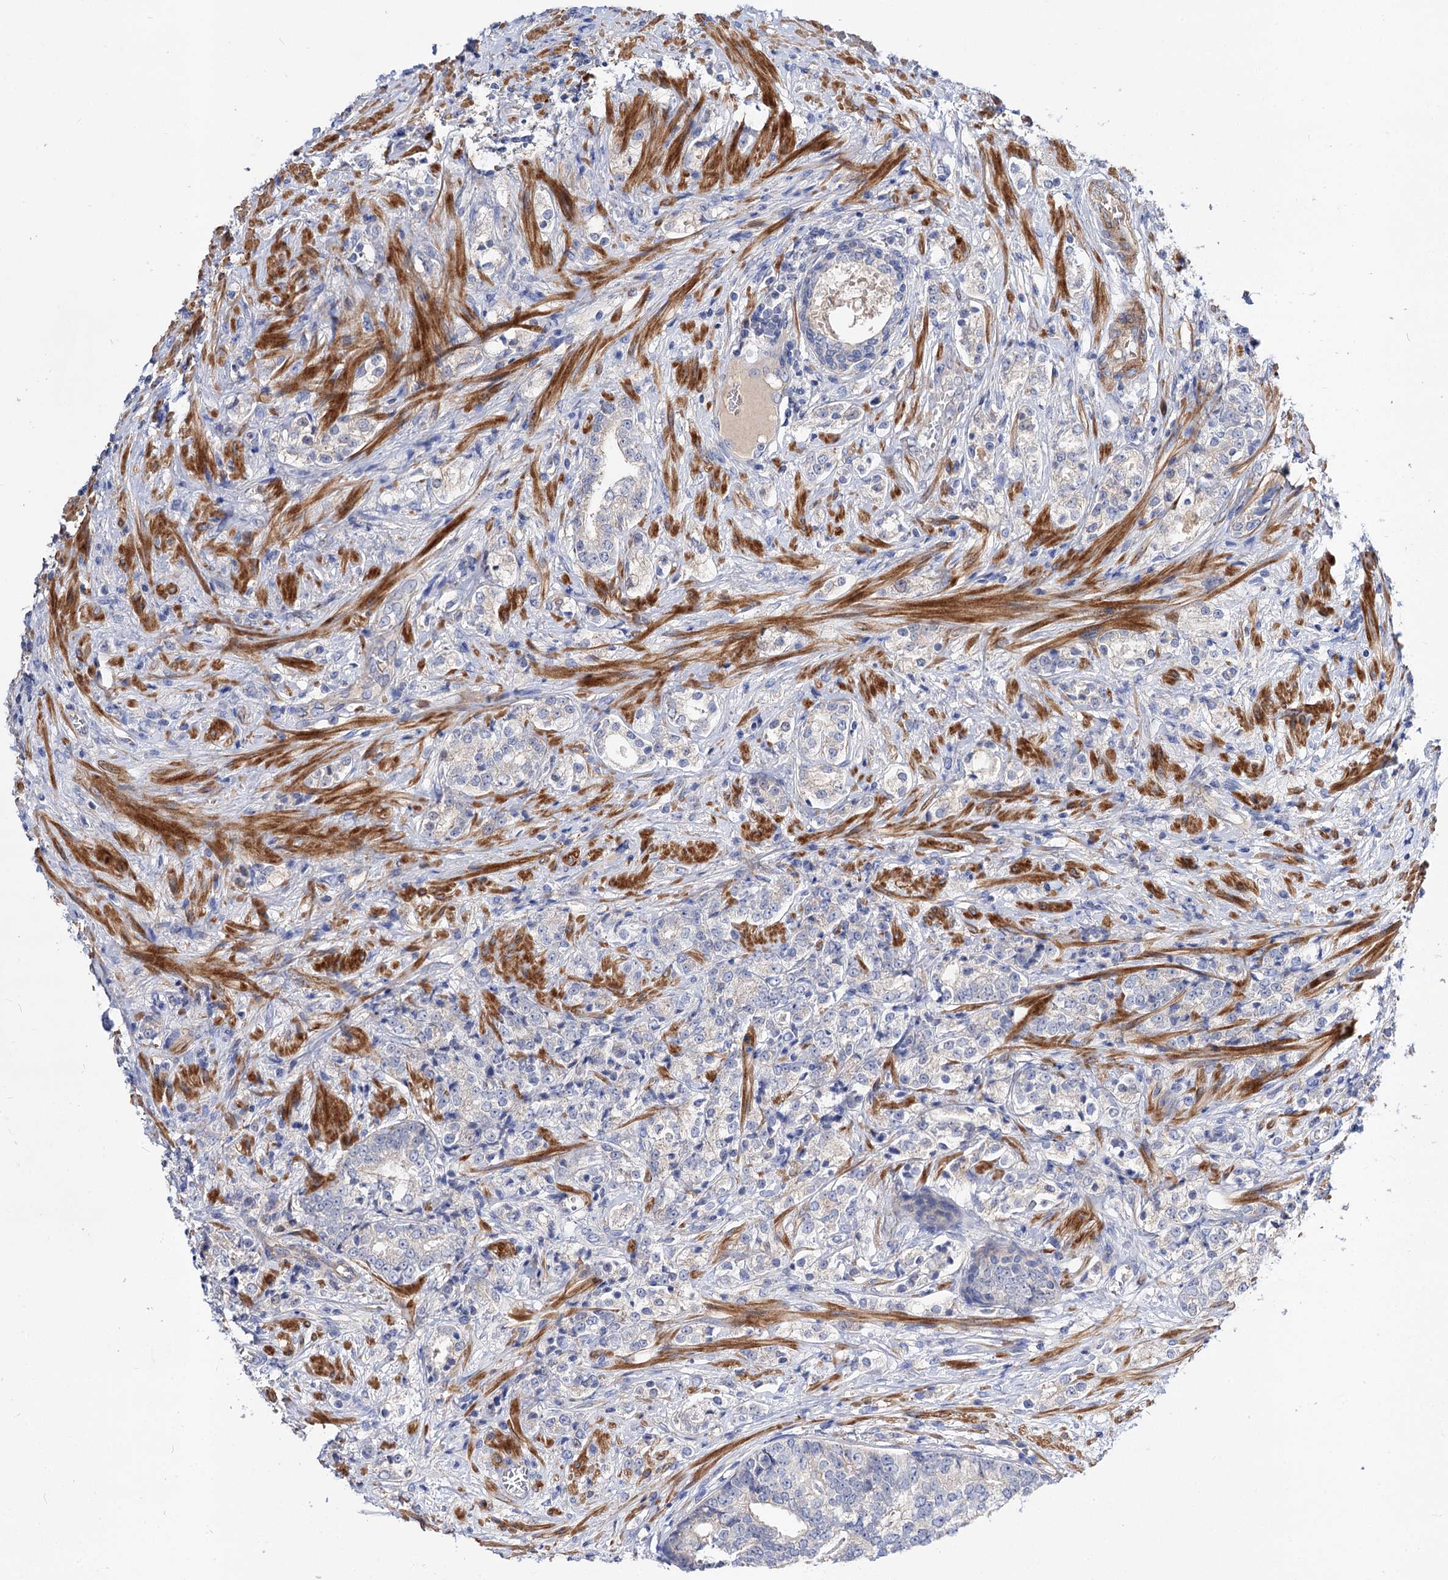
{"staining": {"intensity": "negative", "quantity": "none", "location": "none"}, "tissue": "prostate cancer", "cell_type": "Tumor cells", "image_type": "cancer", "snomed": [{"axis": "morphology", "description": "Adenocarcinoma, High grade"}, {"axis": "topography", "description": "Prostate"}], "caption": "The immunohistochemistry (IHC) micrograph has no significant expression in tumor cells of prostate adenocarcinoma (high-grade) tissue.", "gene": "NUDCD2", "patient": {"sex": "male", "age": 69}}